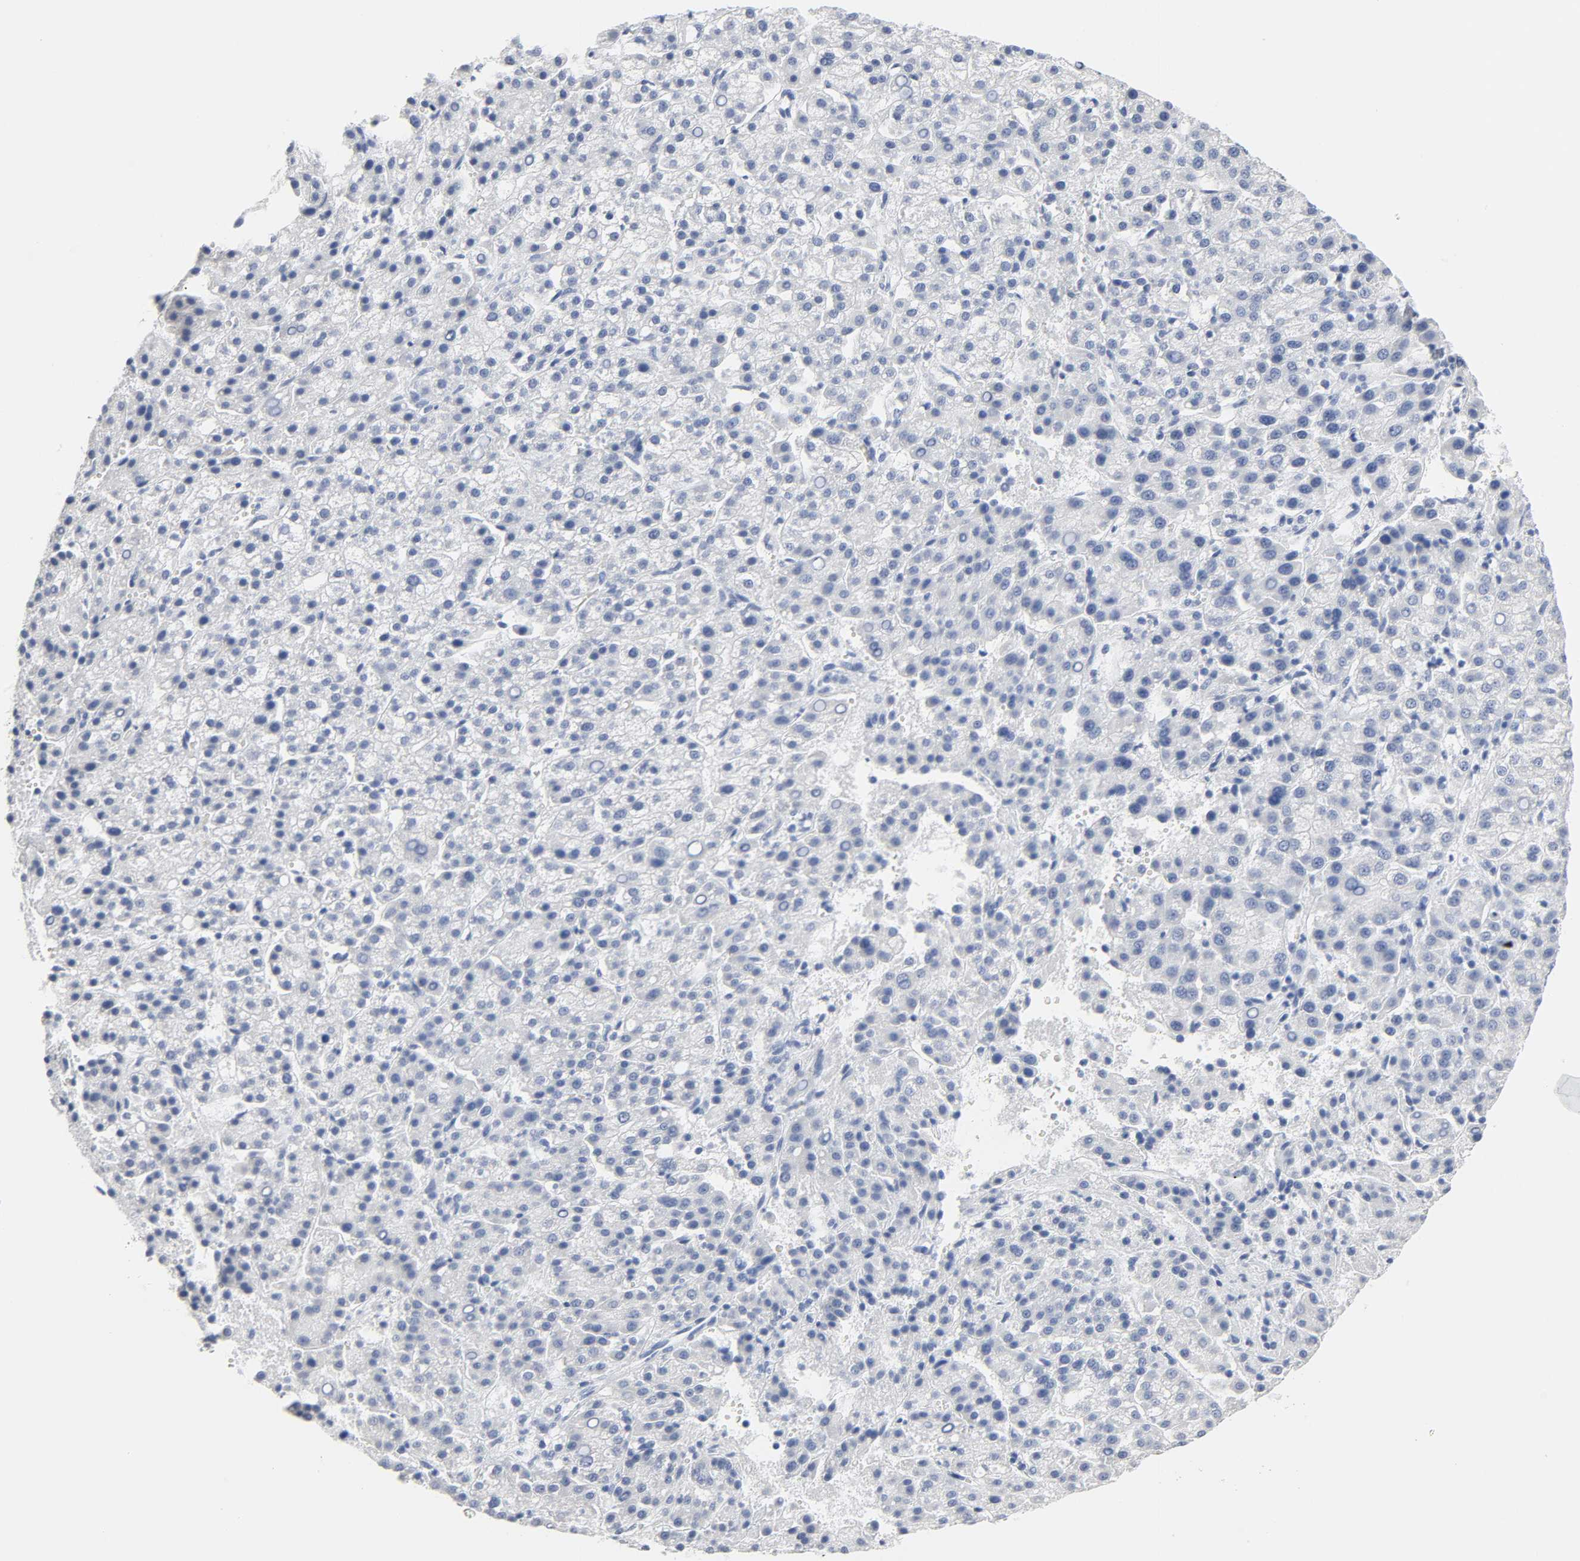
{"staining": {"intensity": "negative", "quantity": "none", "location": "none"}, "tissue": "liver cancer", "cell_type": "Tumor cells", "image_type": "cancer", "snomed": [{"axis": "morphology", "description": "Carcinoma, Hepatocellular, NOS"}, {"axis": "topography", "description": "Liver"}], "caption": "Immunohistochemistry image of human liver hepatocellular carcinoma stained for a protein (brown), which shows no staining in tumor cells.", "gene": "ACP3", "patient": {"sex": "female", "age": 58}}